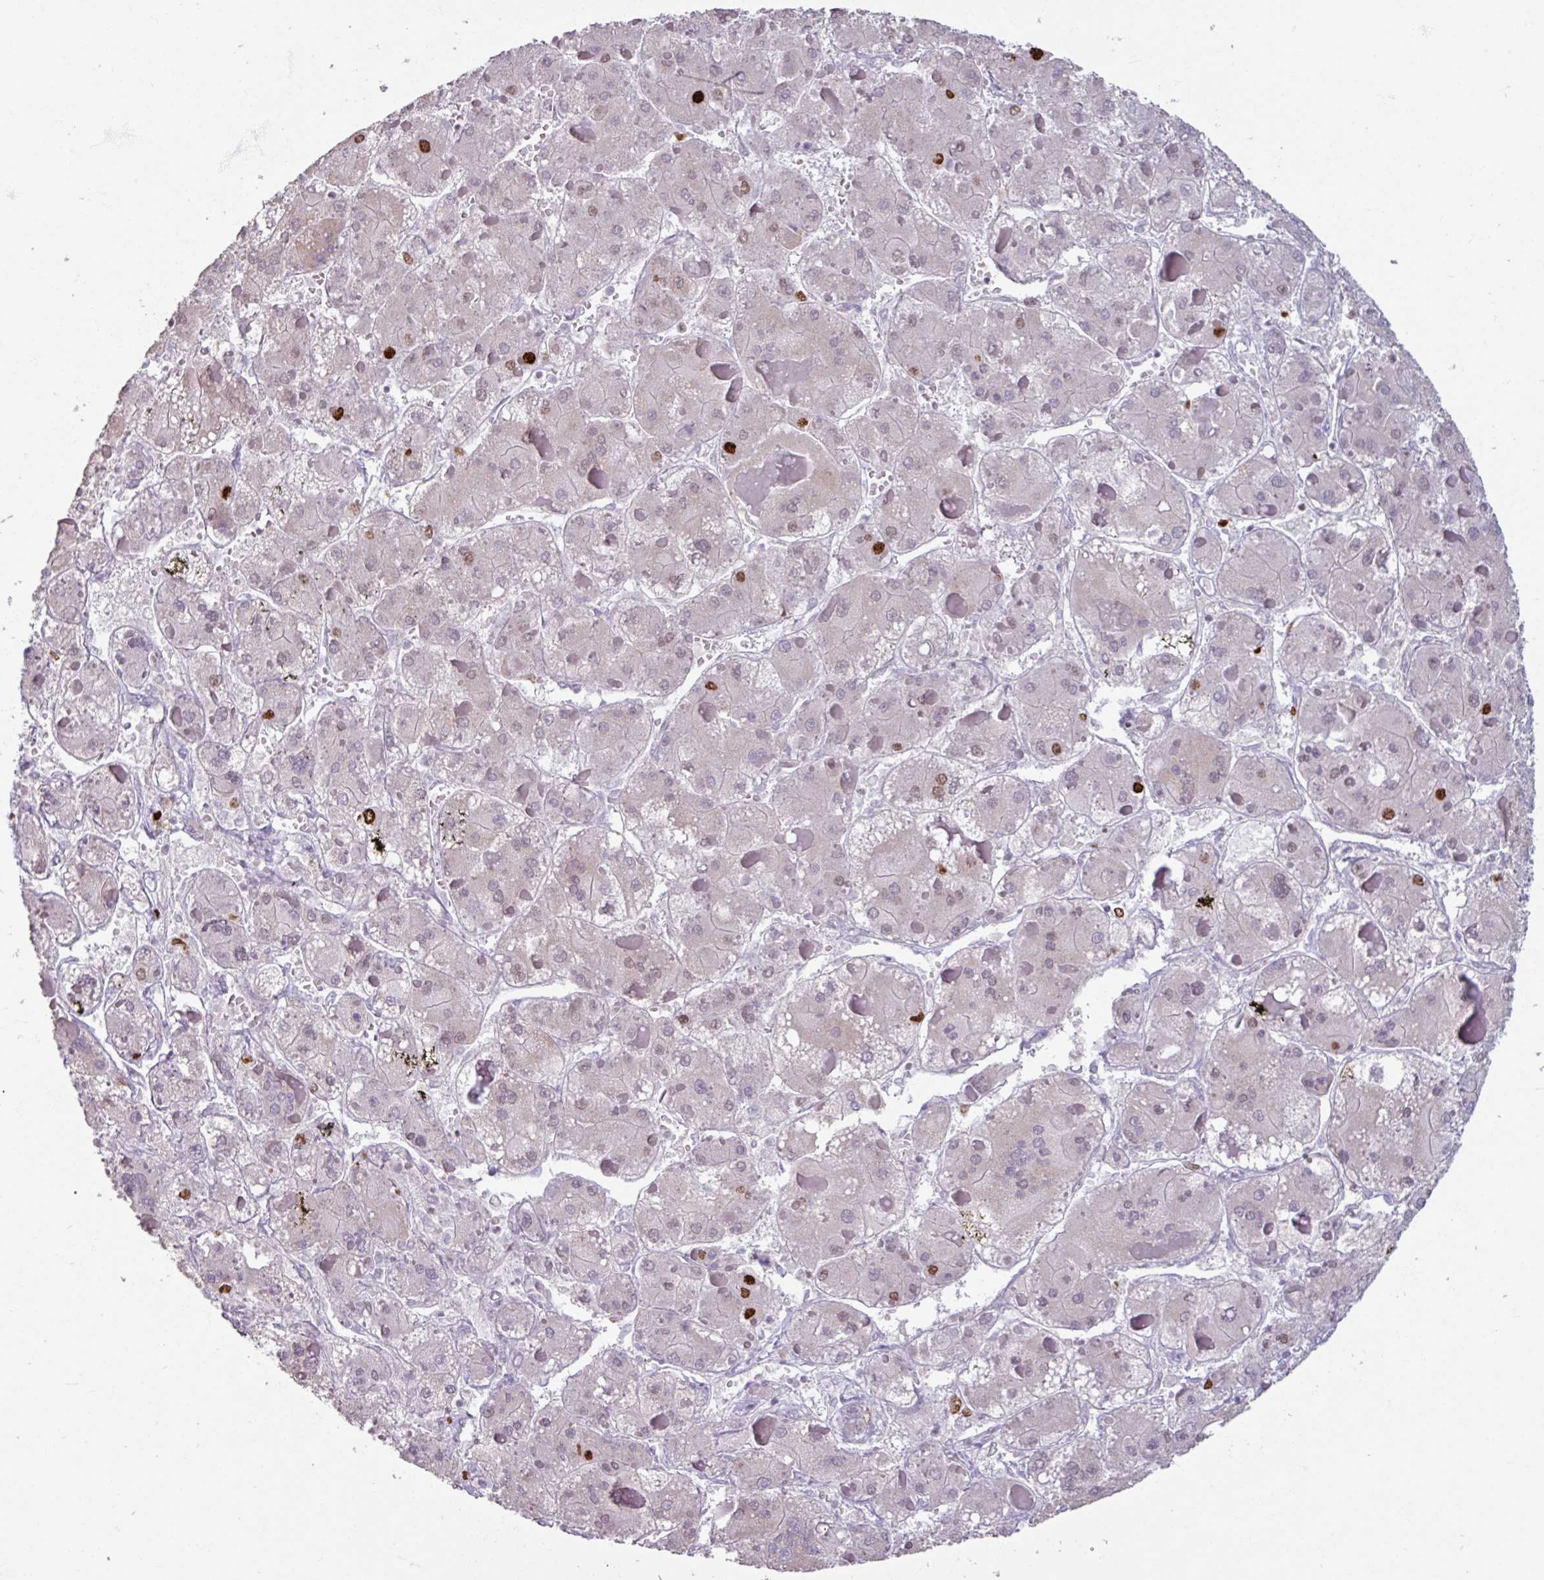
{"staining": {"intensity": "strong", "quantity": "<25%", "location": "nuclear"}, "tissue": "liver cancer", "cell_type": "Tumor cells", "image_type": "cancer", "snomed": [{"axis": "morphology", "description": "Carcinoma, Hepatocellular, NOS"}, {"axis": "topography", "description": "Liver"}], "caption": "Liver cancer (hepatocellular carcinoma) was stained to show a protein in brown. There is medium levels of strong nuclear expression in approximately <25% of tumor cells.", "gene": "ATAD2", "patient": {"sex": "female", "age": 73}}